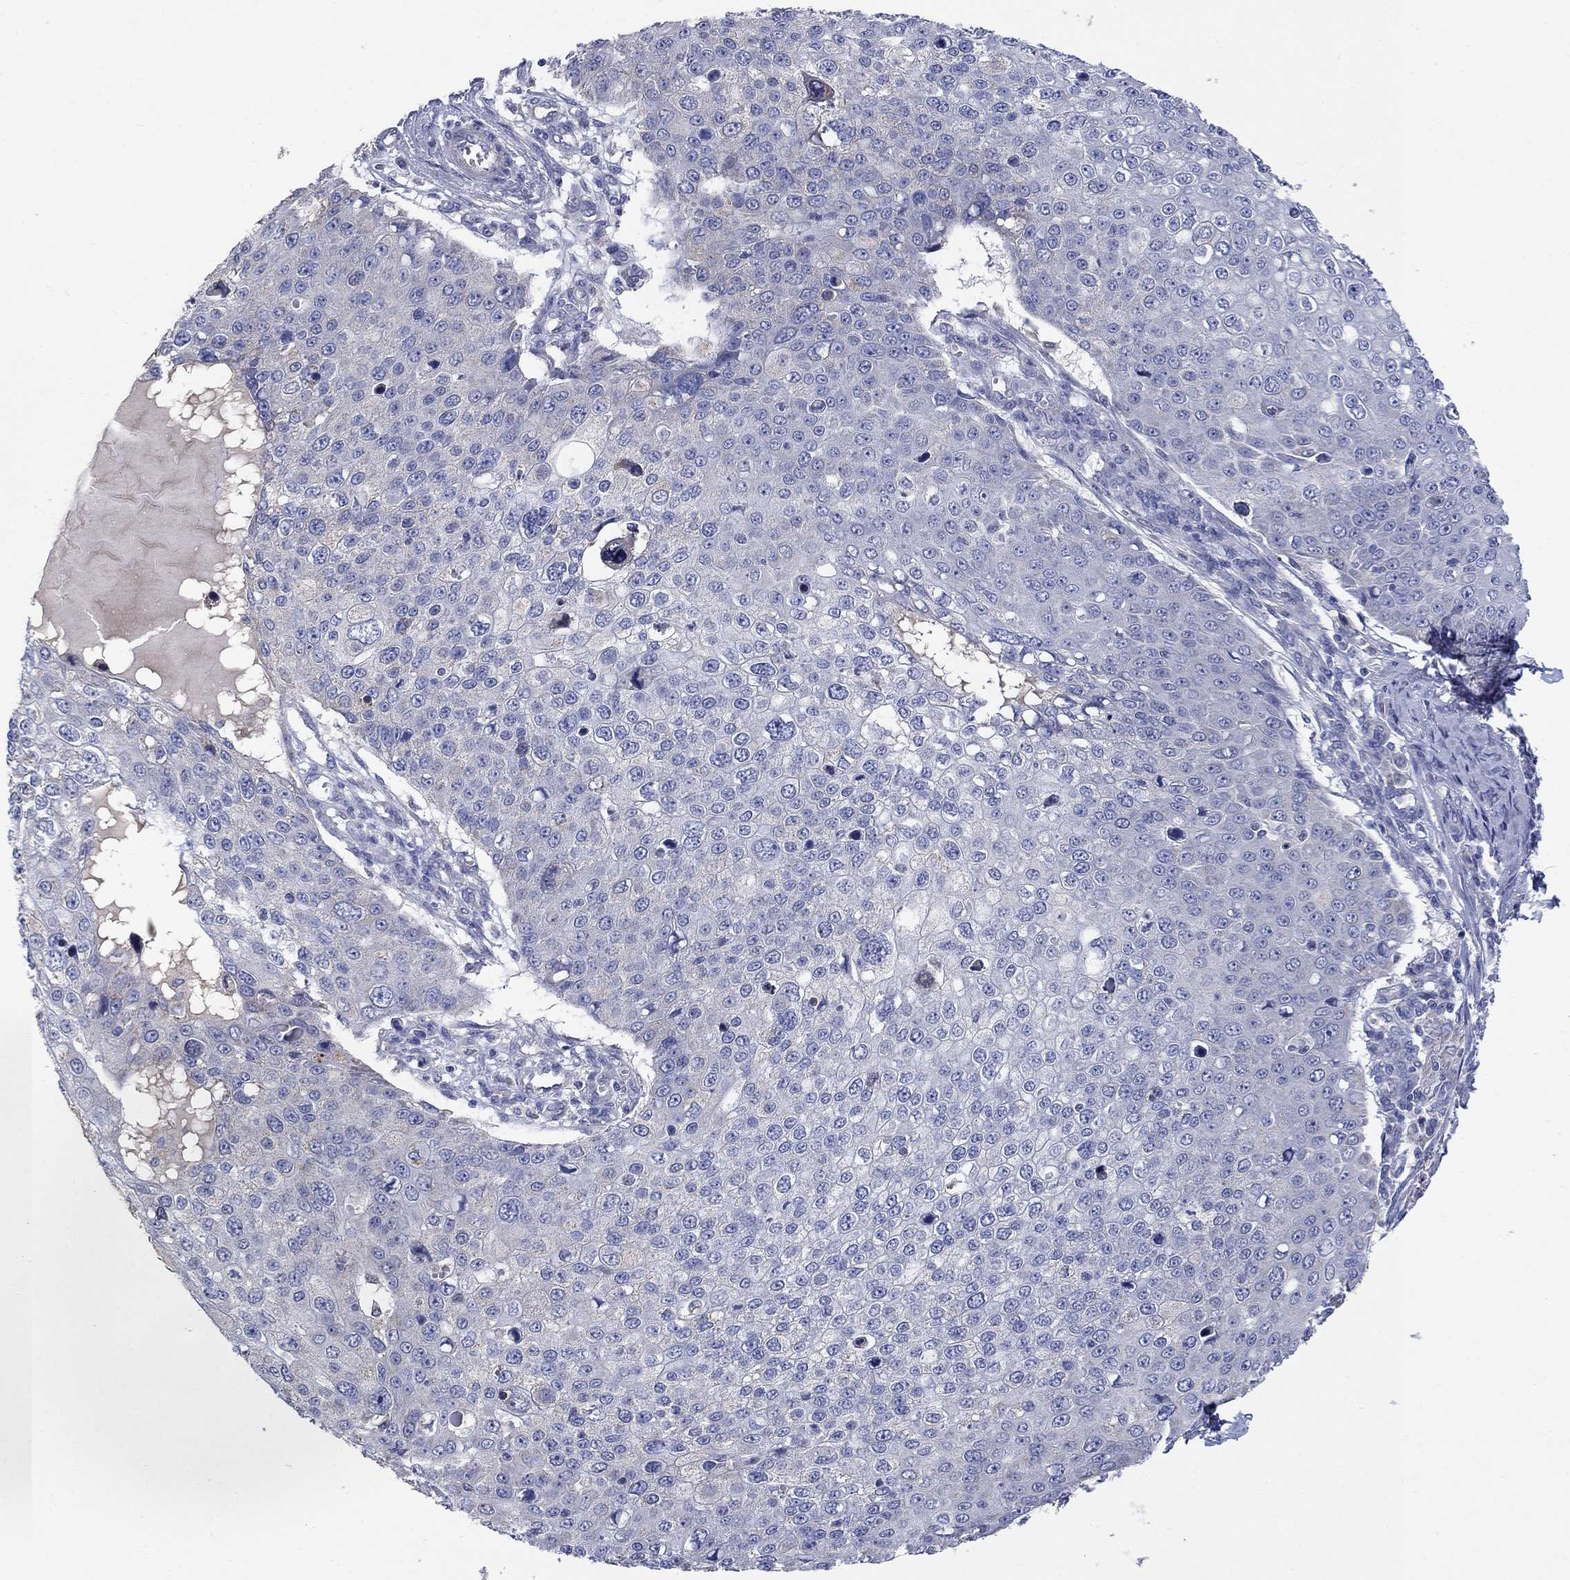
{"staining": {"intensity": "negative", "quantity": "none", "location": "none"}, "tissue": "skin cancer", "cell_type": "Tumor cells", "image_type": "cancer", "snomed": [{"axis": "morphology", "description": "Squamous cell carcinoma, NOS"}, {"axis": "topography", "description": "Skin"}], "caption": "Skin cancer (squamous cell carcinoma) was stained to show a protein in brown. There is no significant staining in tumor cells.", "gene": "CLVS1", "patient": {"sex": "male", "age": 71}}